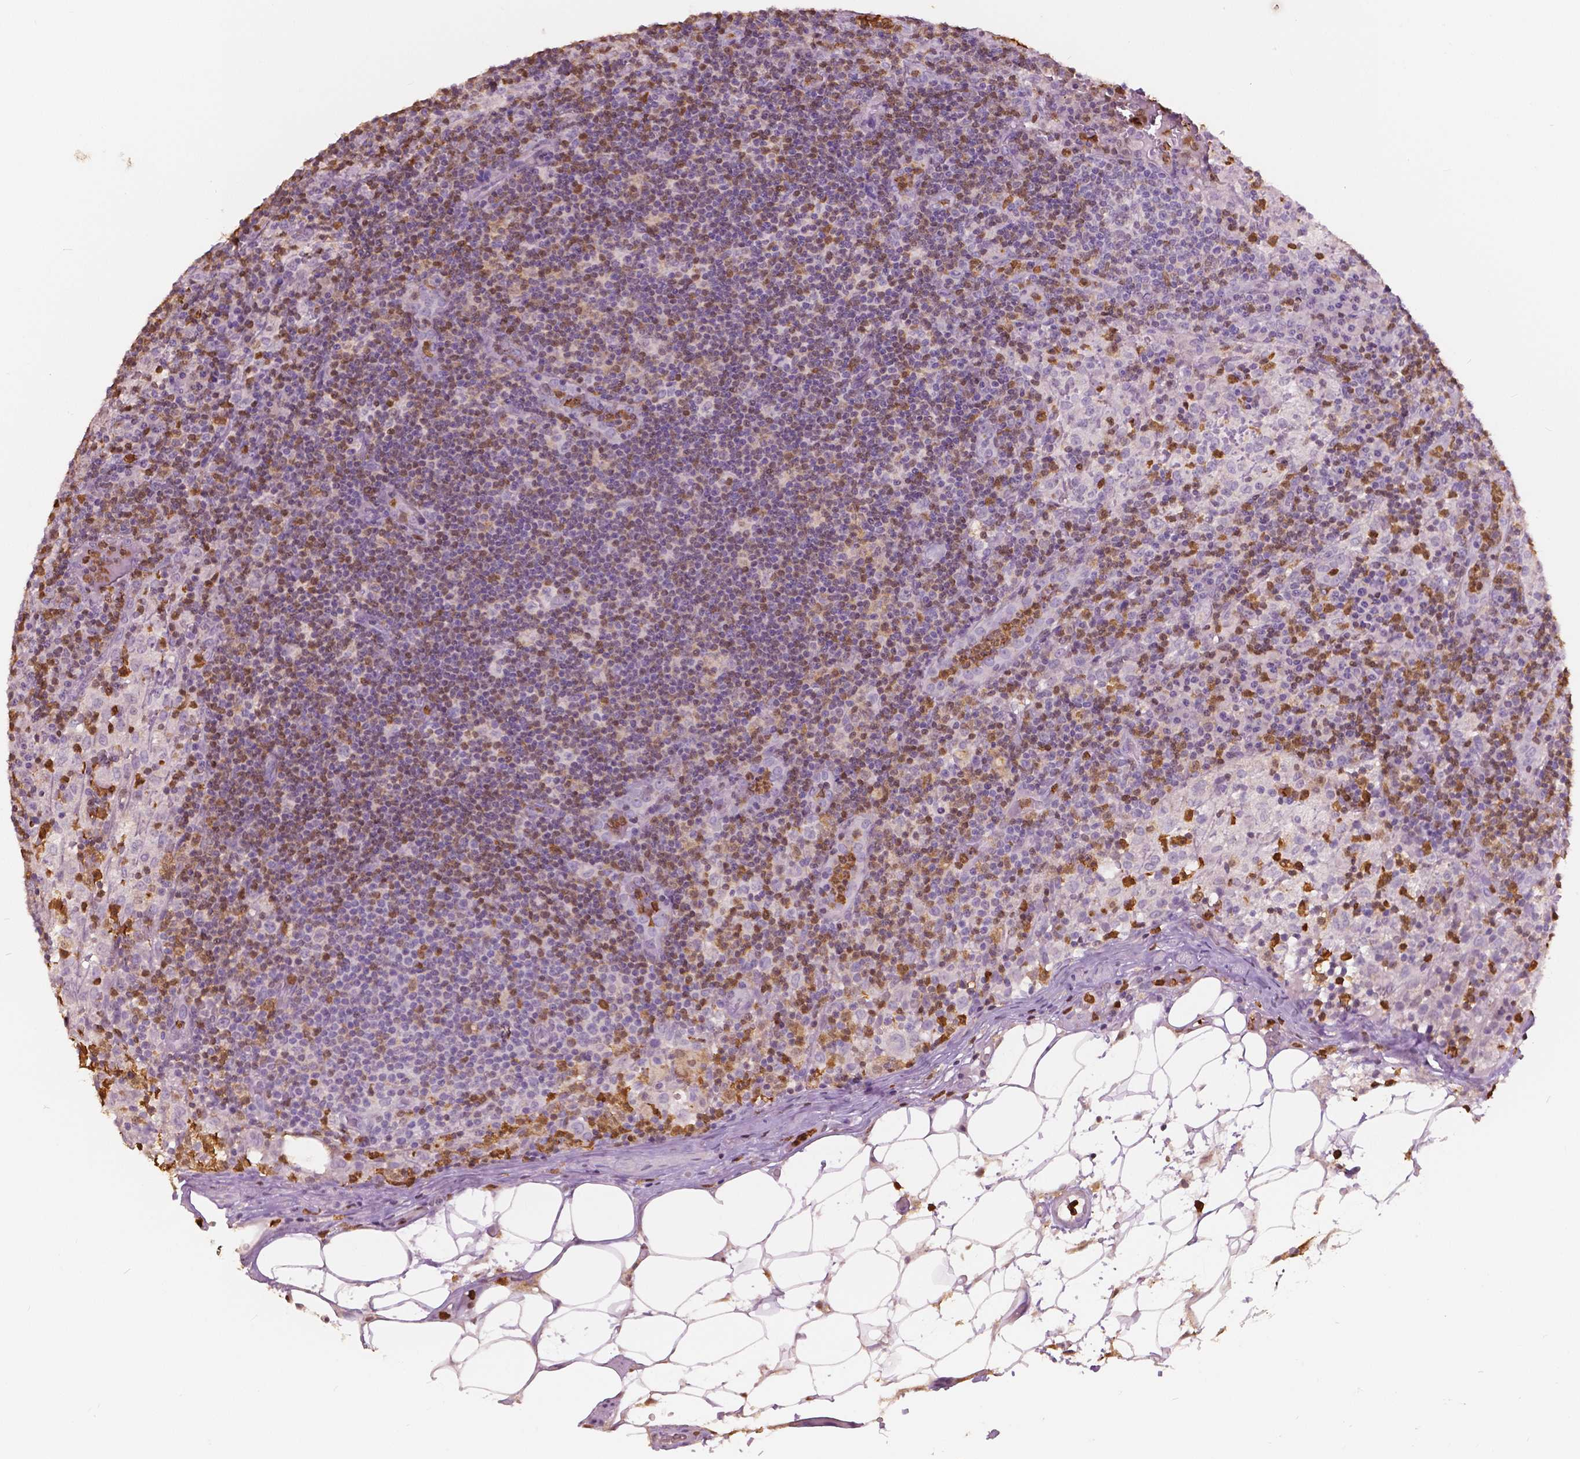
{"staining": {"intensity": "negative", "quantity": "none", "location": "none"}, "tissue": "lymph node", "cell_type": "Germinal center cells", "image_type": "normal", "snomed": [{"axis": "morphology", "description": "Normal tissue, NOS"}, {"axis": "topography", "description": "Lymph node"}], "caption": "IHC image of unremarkable lymph node: human lymph node stained with DAB (3,3'-diaminobenzidine) shows no significant protein positivity in germinal center cells.", "gene": "S100A4", "patient": {"sex": "male", "age": 62}}